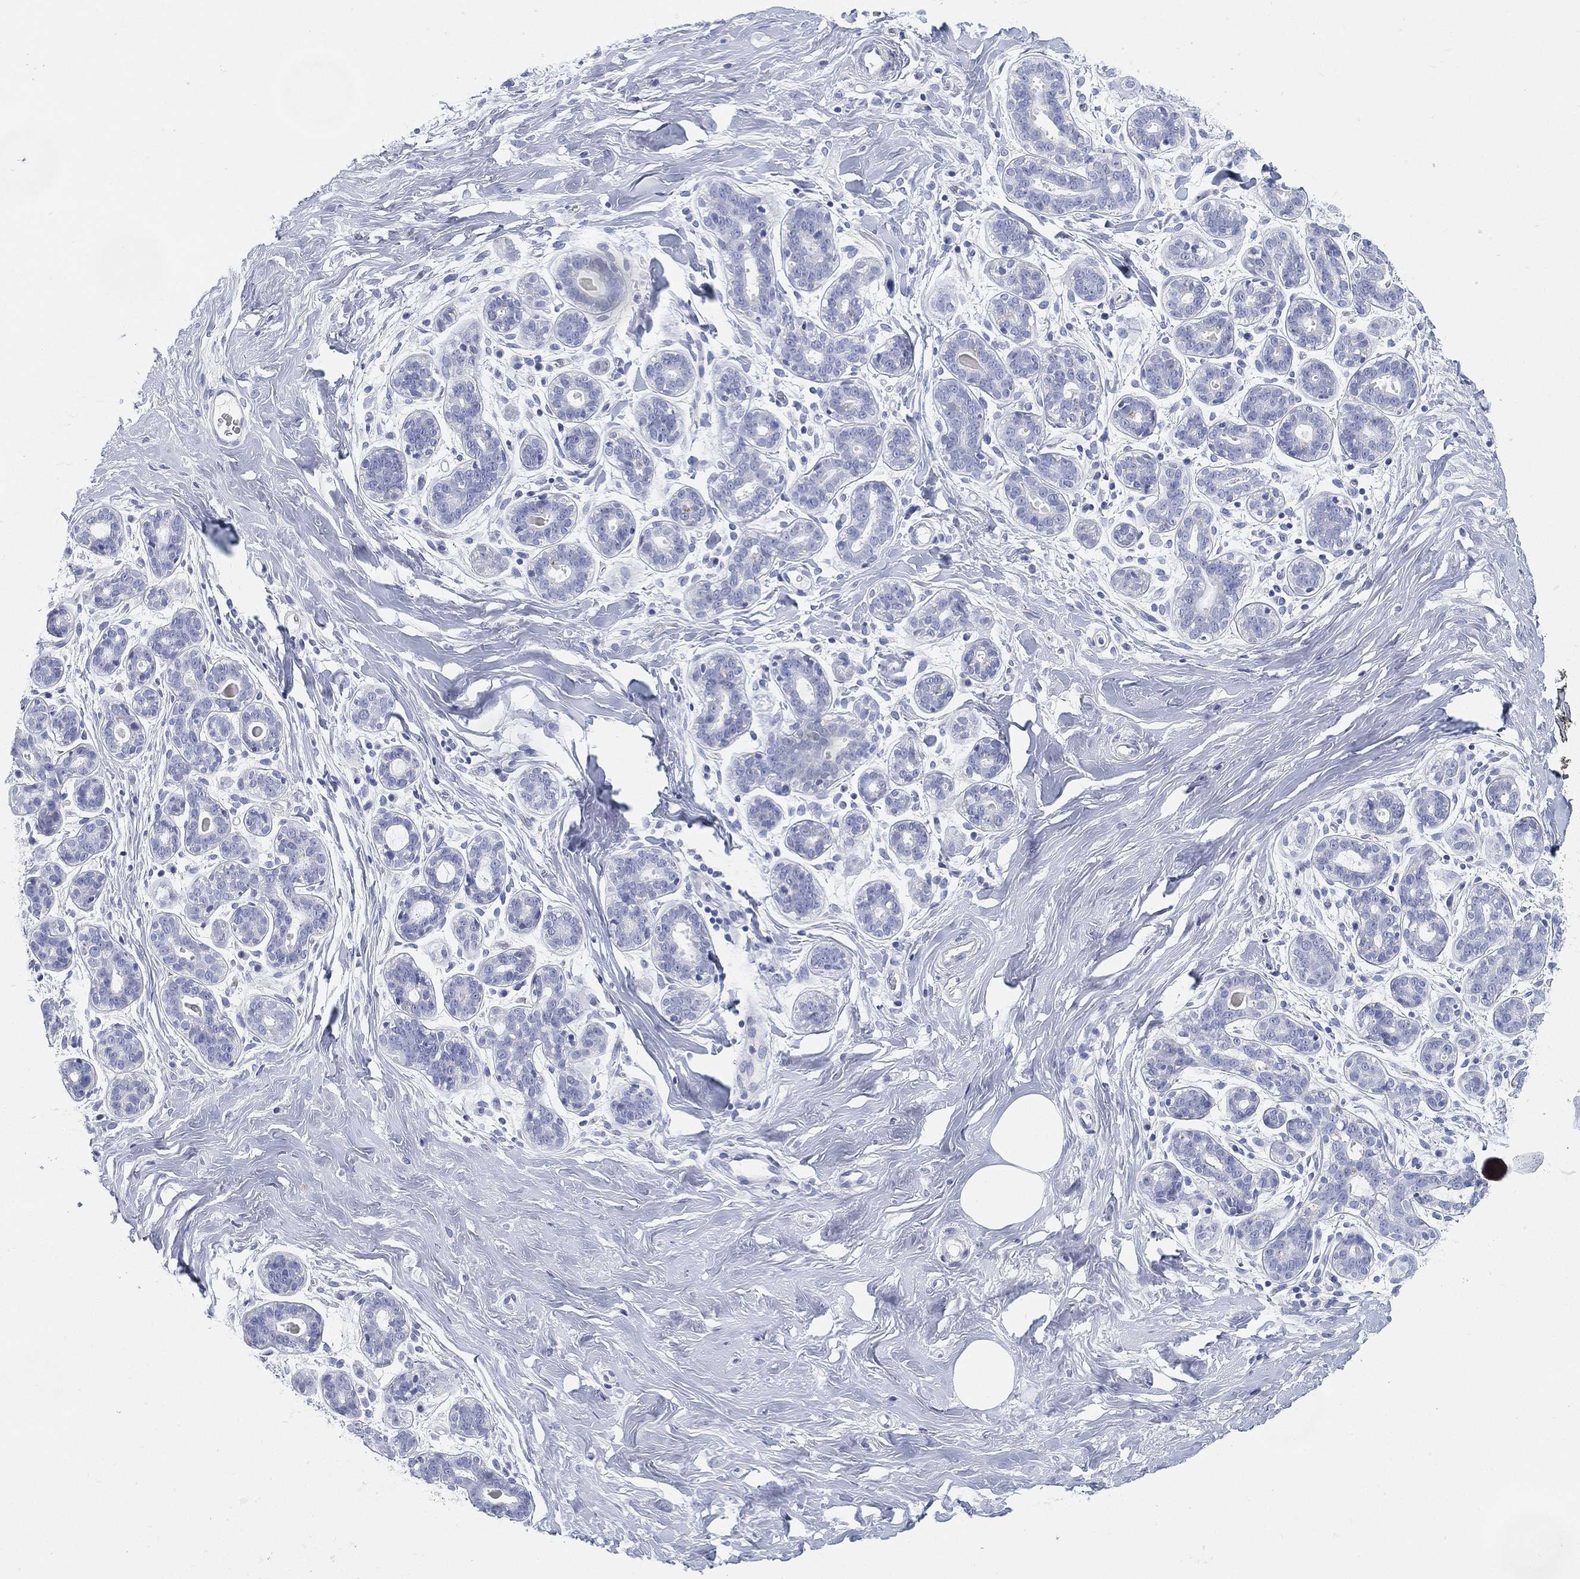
{"staining": {"intensity": "negative", "quantity": "none", "location": "none"}, "tissue": "breast", "cell_type": "Adipocytes", "image_type": "normal", "snomed": [{"axis": "morphology", "description": "Normal tissue, NOS"}, {"axis": "topography", "description": "Breast"}], "caption": "Immunohistochemical staining of benign human breast reveals no significant positivity in adipocytes. Brightfield microscopy of immunohistochemistry stained with DAB (3,3'-diaminobenzidine) (brown) and hematoxylin (blue), captured at high magnification.", "gene": "GPR61", "patient": {"sex": "female", "age": 43}}